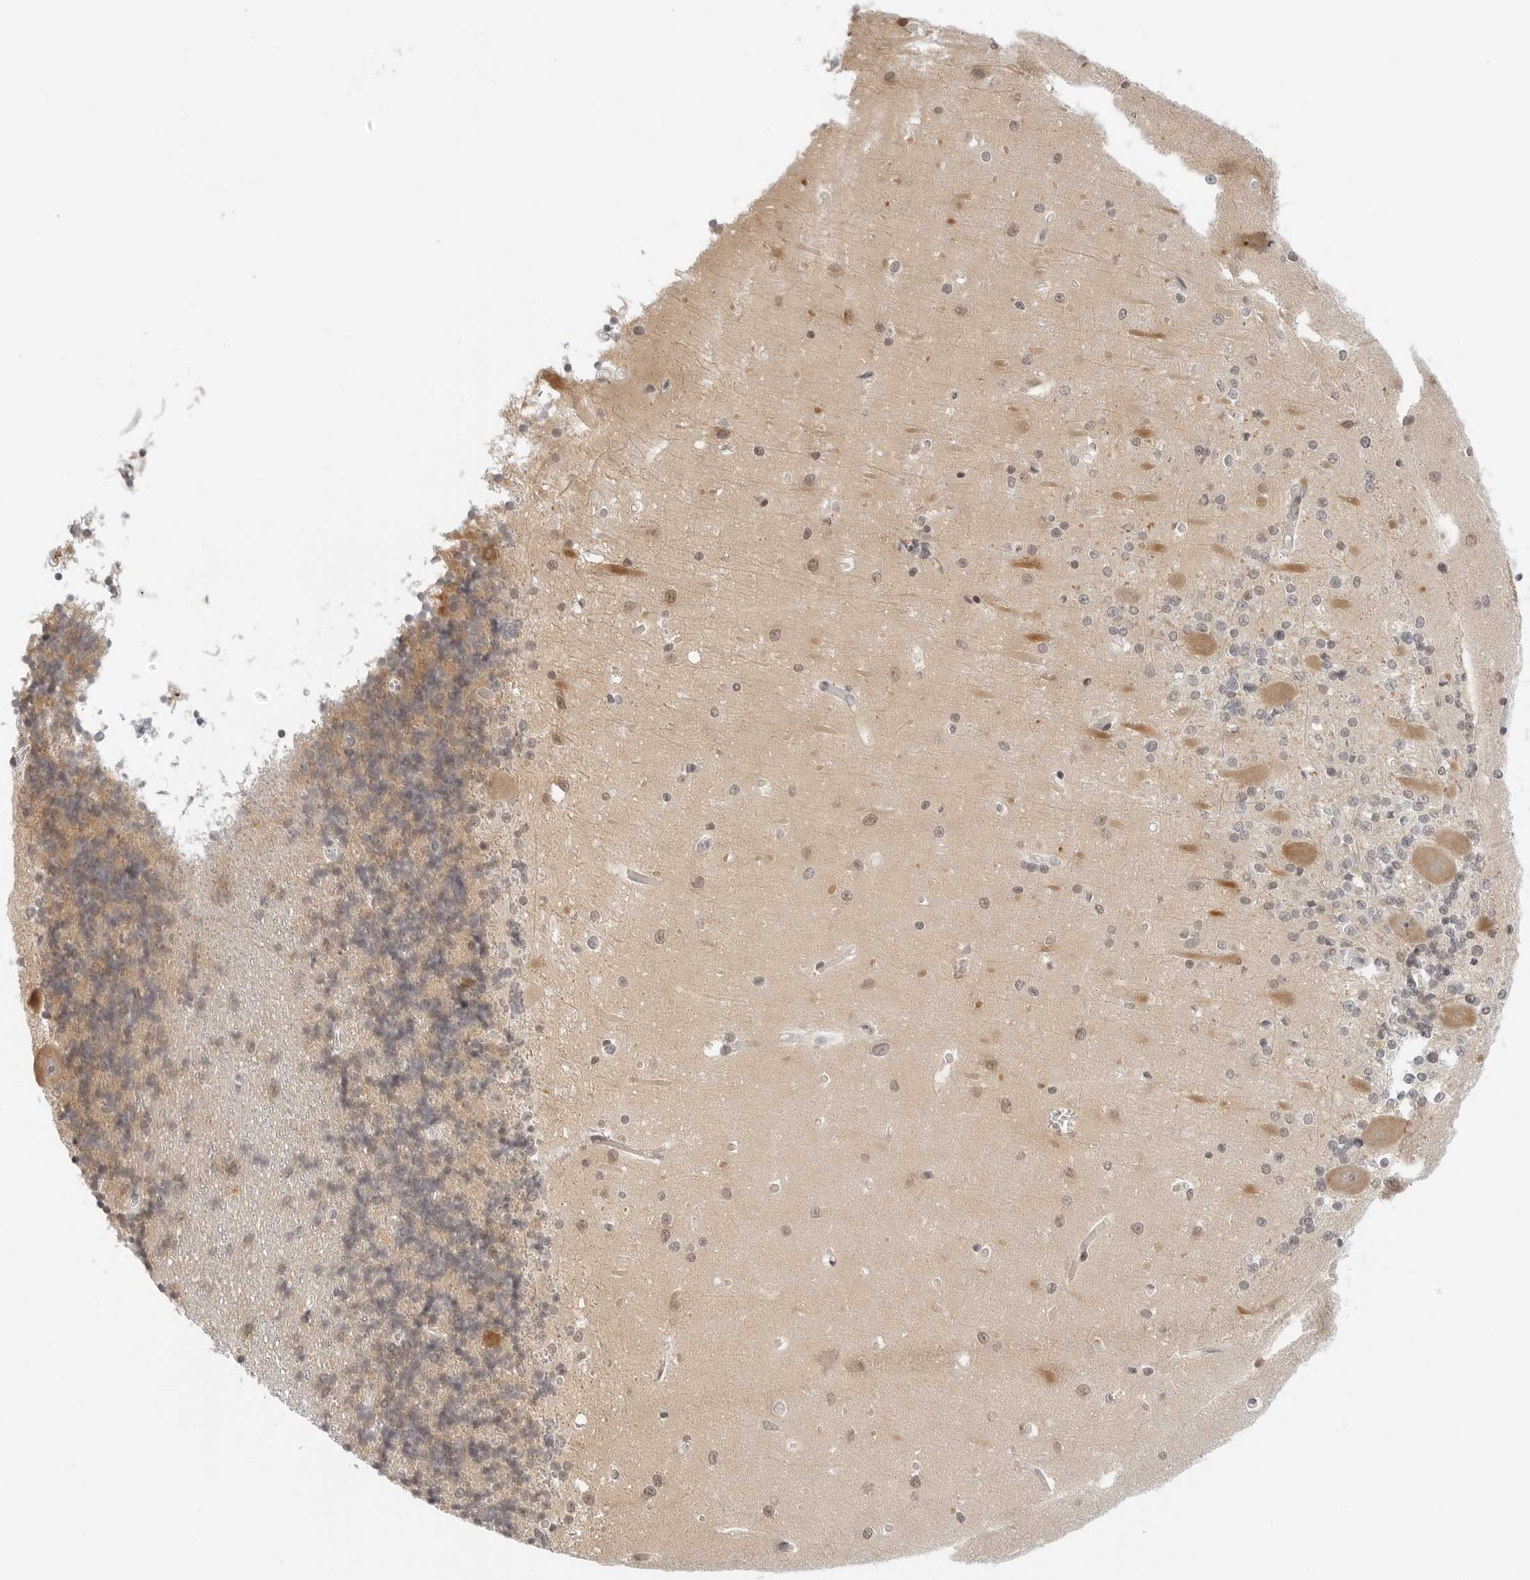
{"staining": {"intensity": "weak", "quantity": "<25%", "location": "cytoplasmic/membranous,nuclear"}, "tissue": "cerebellum", "cell_type": "Cells in granular layer", "image_type": "normal", "snomed": [{"axis": "morphology", "description": "Normal tissue, NOS"}, {"axis": "topography", "description": "Cerebellum"}], "caption": "Cells in granular layer show no significant expression in benign cerebellum. Brightfield microscopy of IHC stained with DAB (3,3'-diaminobenzidine) (brown) and hematoxylin (blue), captured at high magnification.", "gene": "PARP10", "patient": {"sex": "male", "age": 37}}